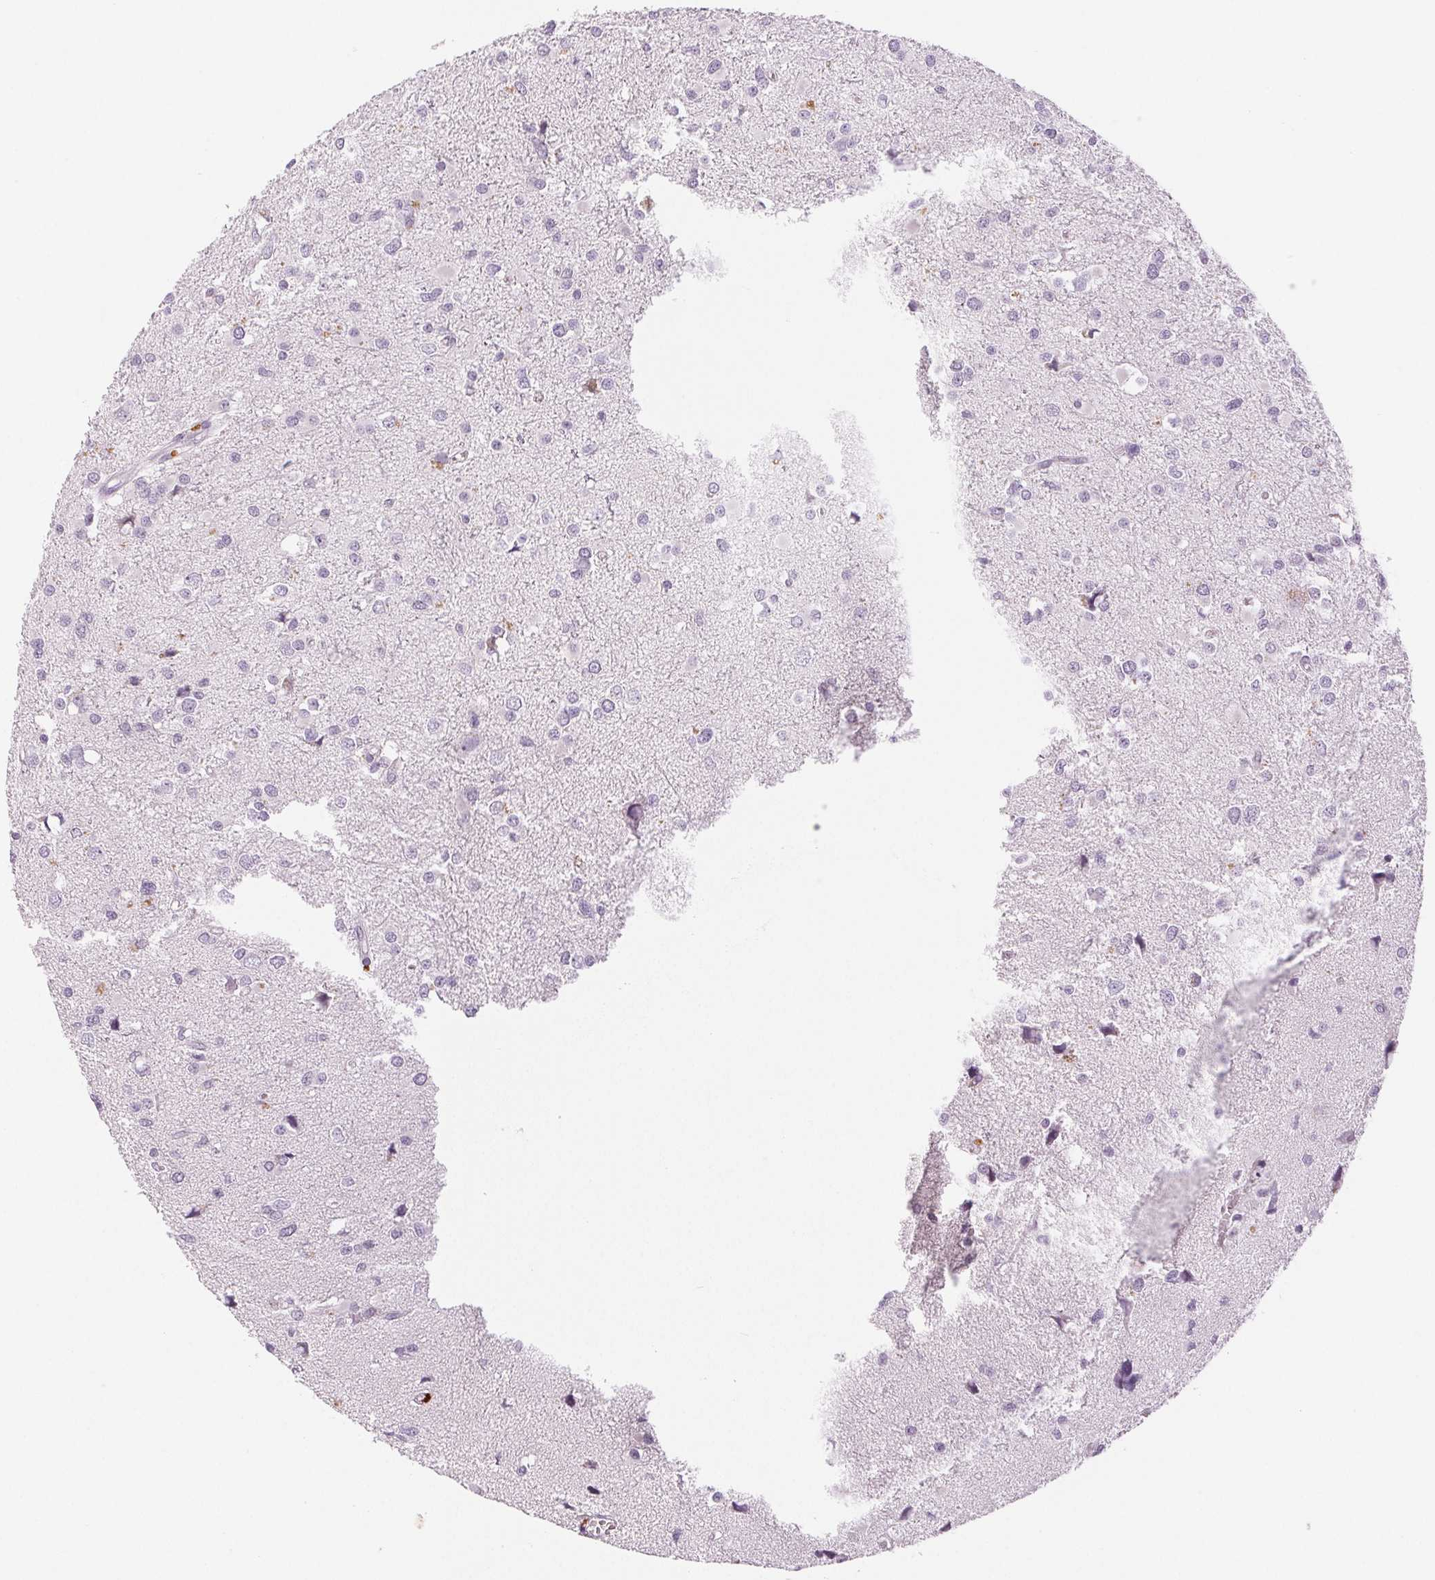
{"staining": {"intensity": "negative", "quantity": "none", "location": "none"}, "tissue": "glioma", "cell_type": "Tumor cells", "image_type": "cancer", "snomed": [{"axis": "morphology", "description": "Glioma, malignant, High grade"}, {"axis": "topography", "description": "Brain"}], "caption": "This micrograph is of glioma stained with IHC to label a protein in brown with the nuclei are counter-stained blue. There is no expression in tumor cells. The staining was performed using DAB (3,3'-diaminobenzidine) to visualize the protein expression in brown, while the nuclei were stained in blue with hematoxylin (Magnification: 20x).", "gene": "EHHADH", "patient": {"sex": "male", "age": 54}}